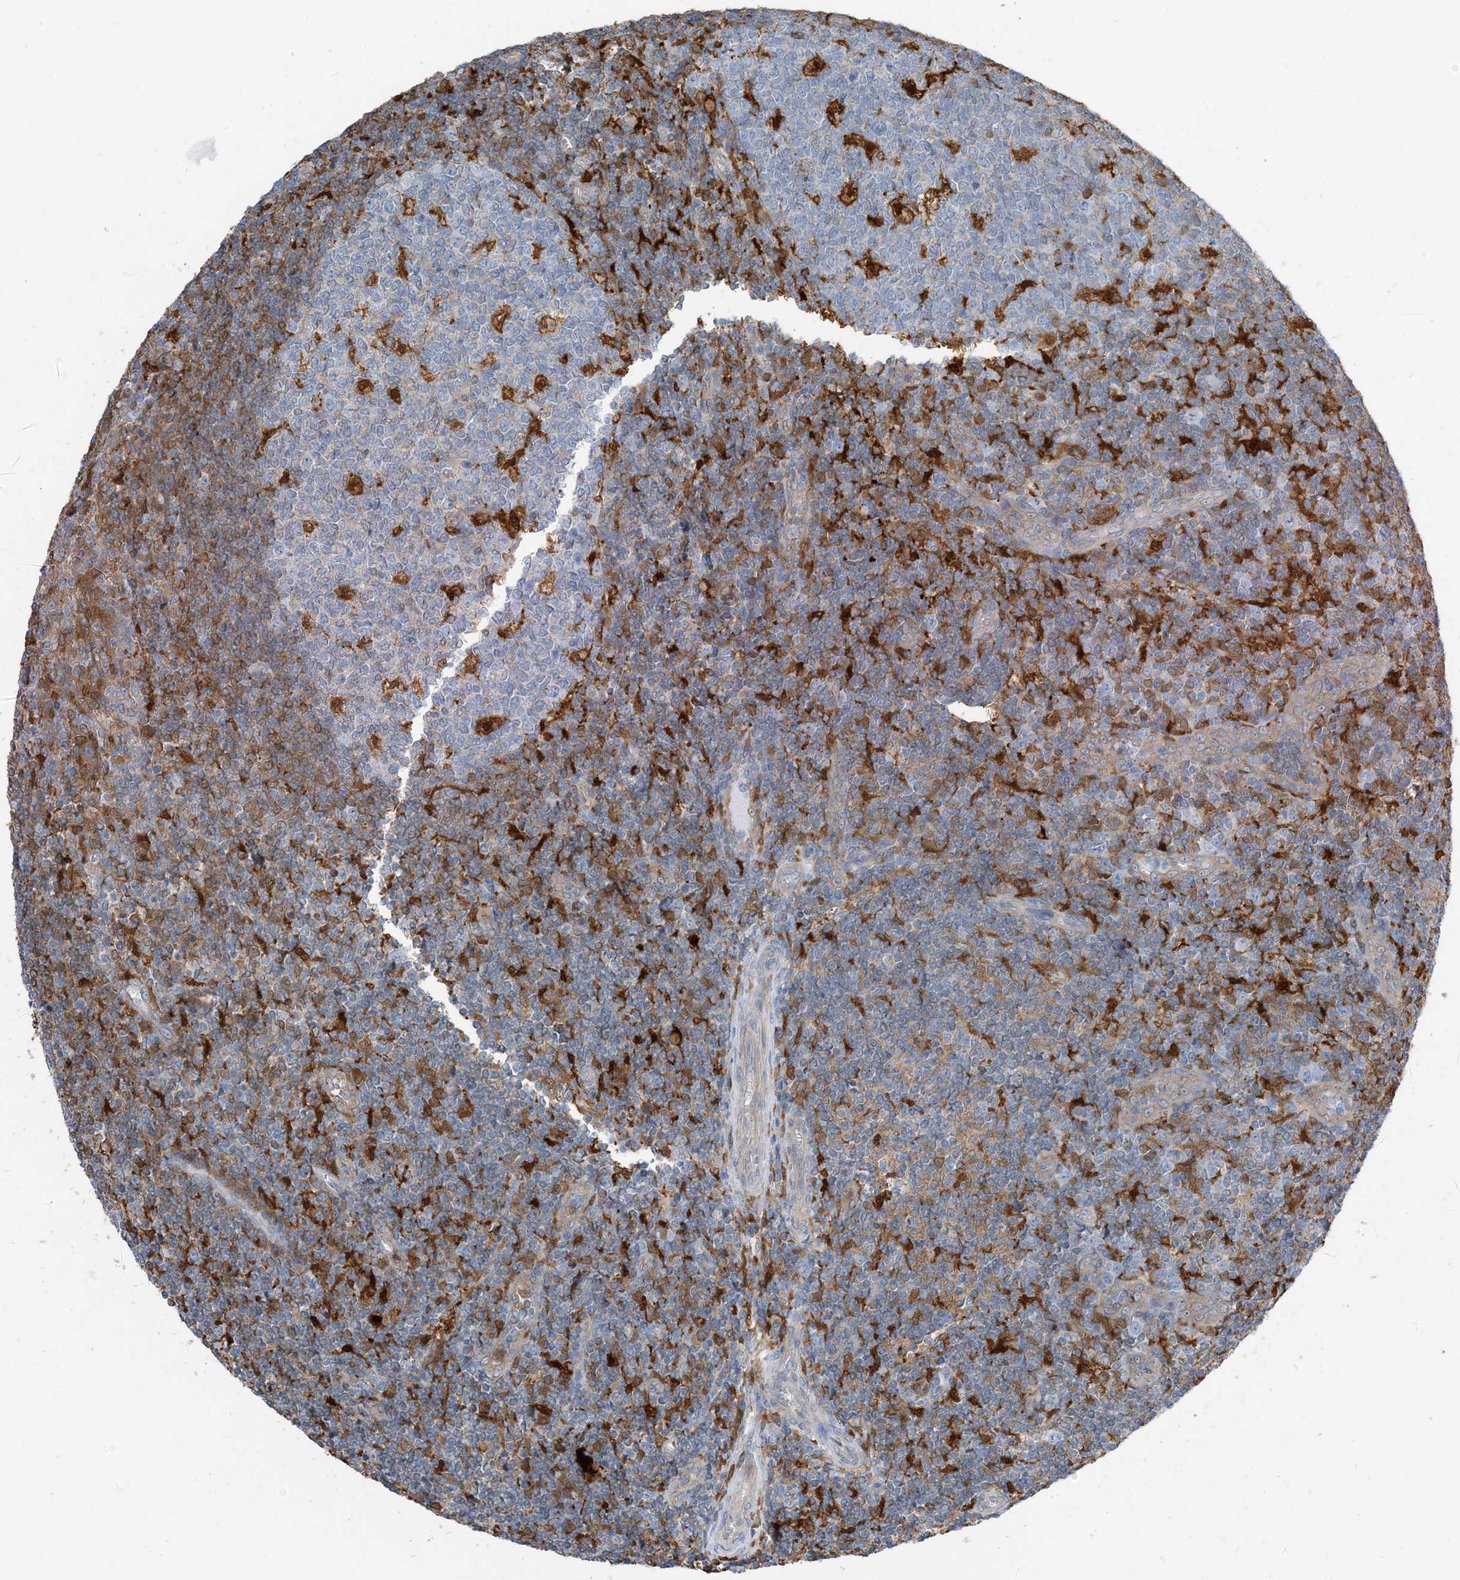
{"staining": {"intensity": "strong", "quantity": "<25%", "location": "cytoplasmic/membranous"}, "tissue": "tonsil", "cell_type": "Germinal center cells", "image_type": "normal", "snomed": [{"axis": "morphology", "description": "Normal tissue, NOS"}, {"axis": "topography", "description": "Tonsil"}], "caption": "This is a histology image of IHC staining of unremarkable tonsil, which shows strong expression in the cytoplasmic/membranous of germinal center cells.", "gene": "NAGK", "patient": {"sex": "female", "age": 19}}